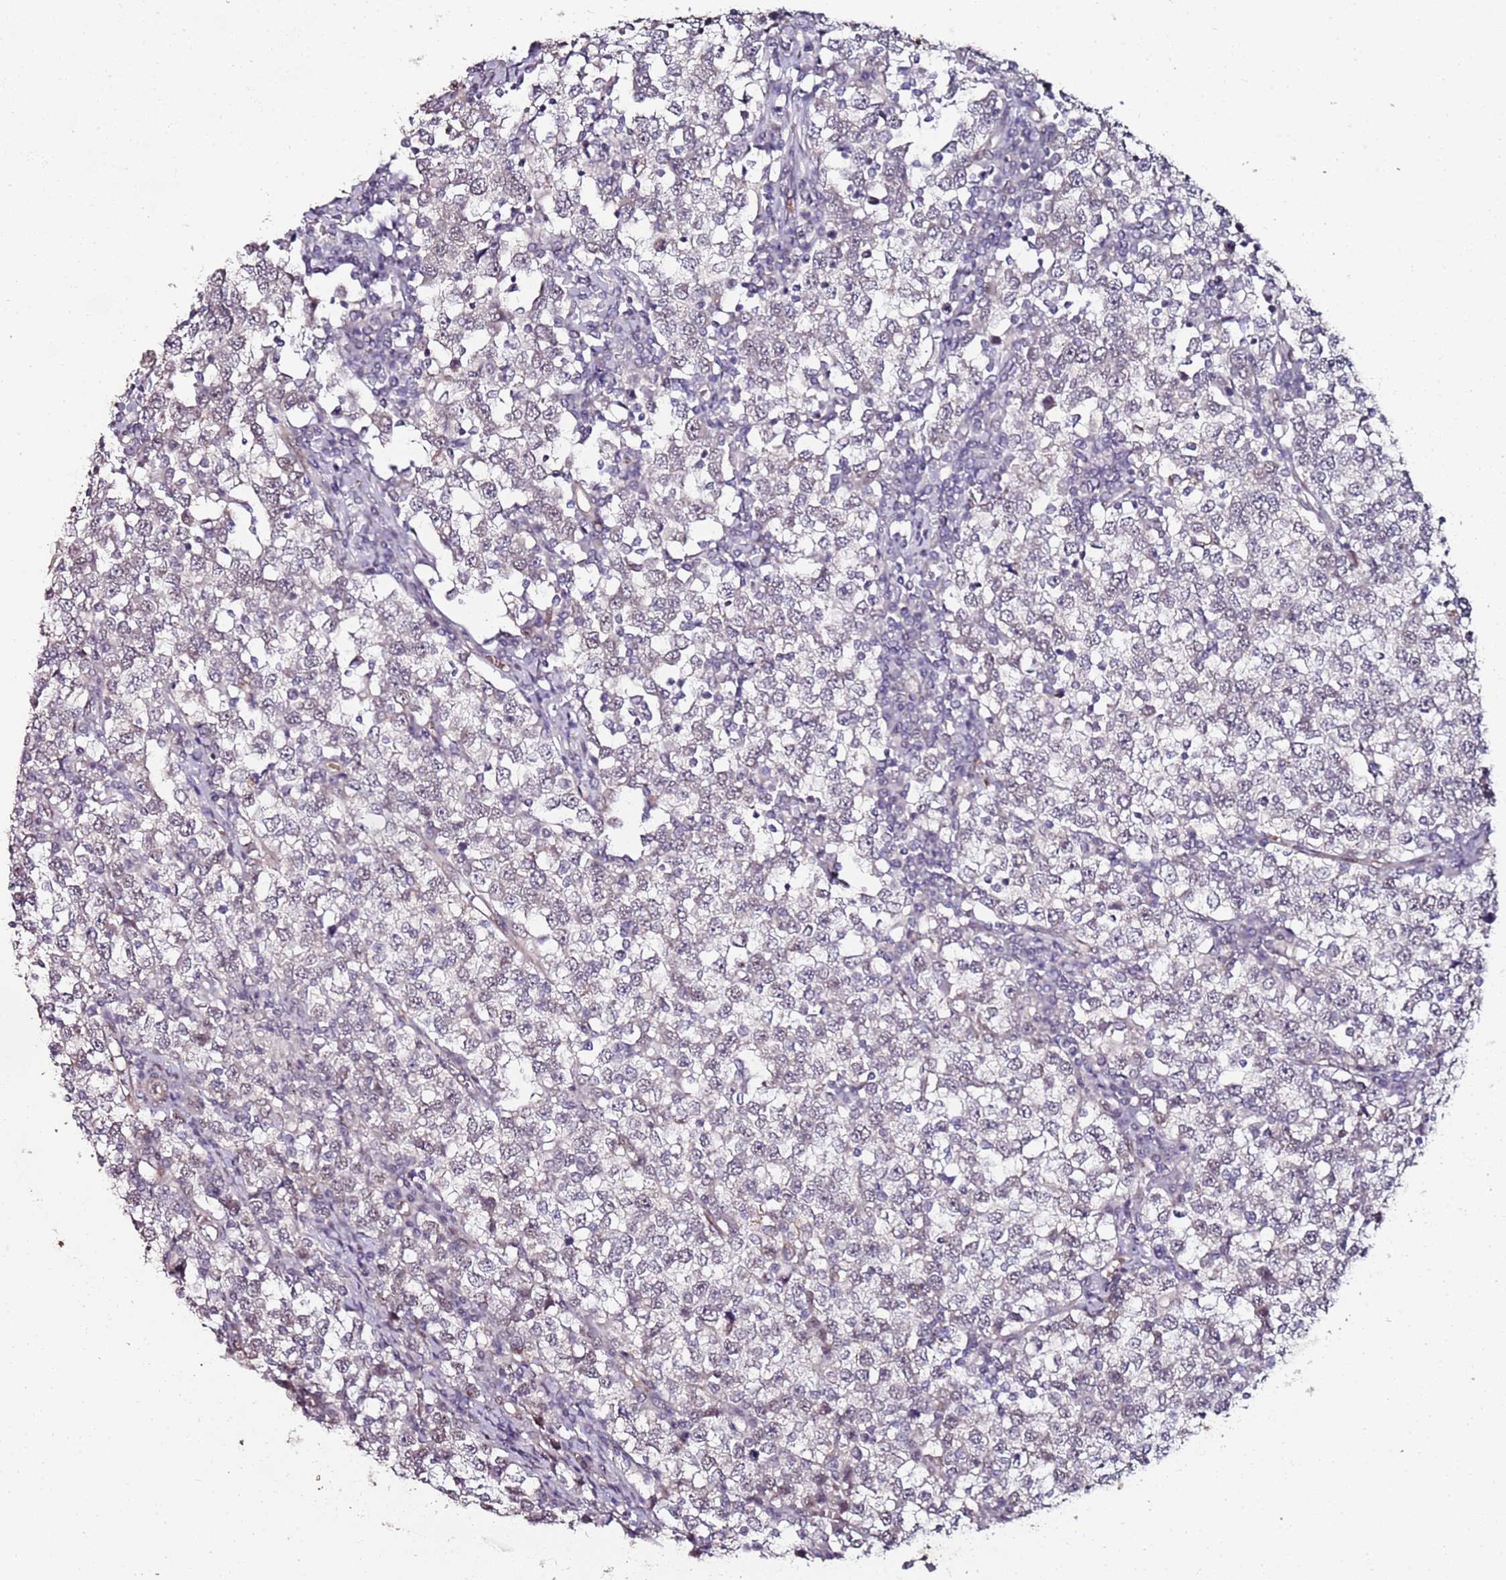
{"staining": {"intensity": "negative", "quantity": "none", "location": "none"}, "tissue": "testis cancer", "cell_type": "Tumor cells", "image_type": "cancer", "snomed": [{"axis": "morphology", "description": "Seminoma, NOS"}, {"axis": "topography", "description": "Testis"}], "caption": "Testis cancer (seminoma) stained for a protein using IHC demonstrates no positivity tumor cells.", "gene": "DUSP28", "patient": {"sex": "male", "age": 65}}